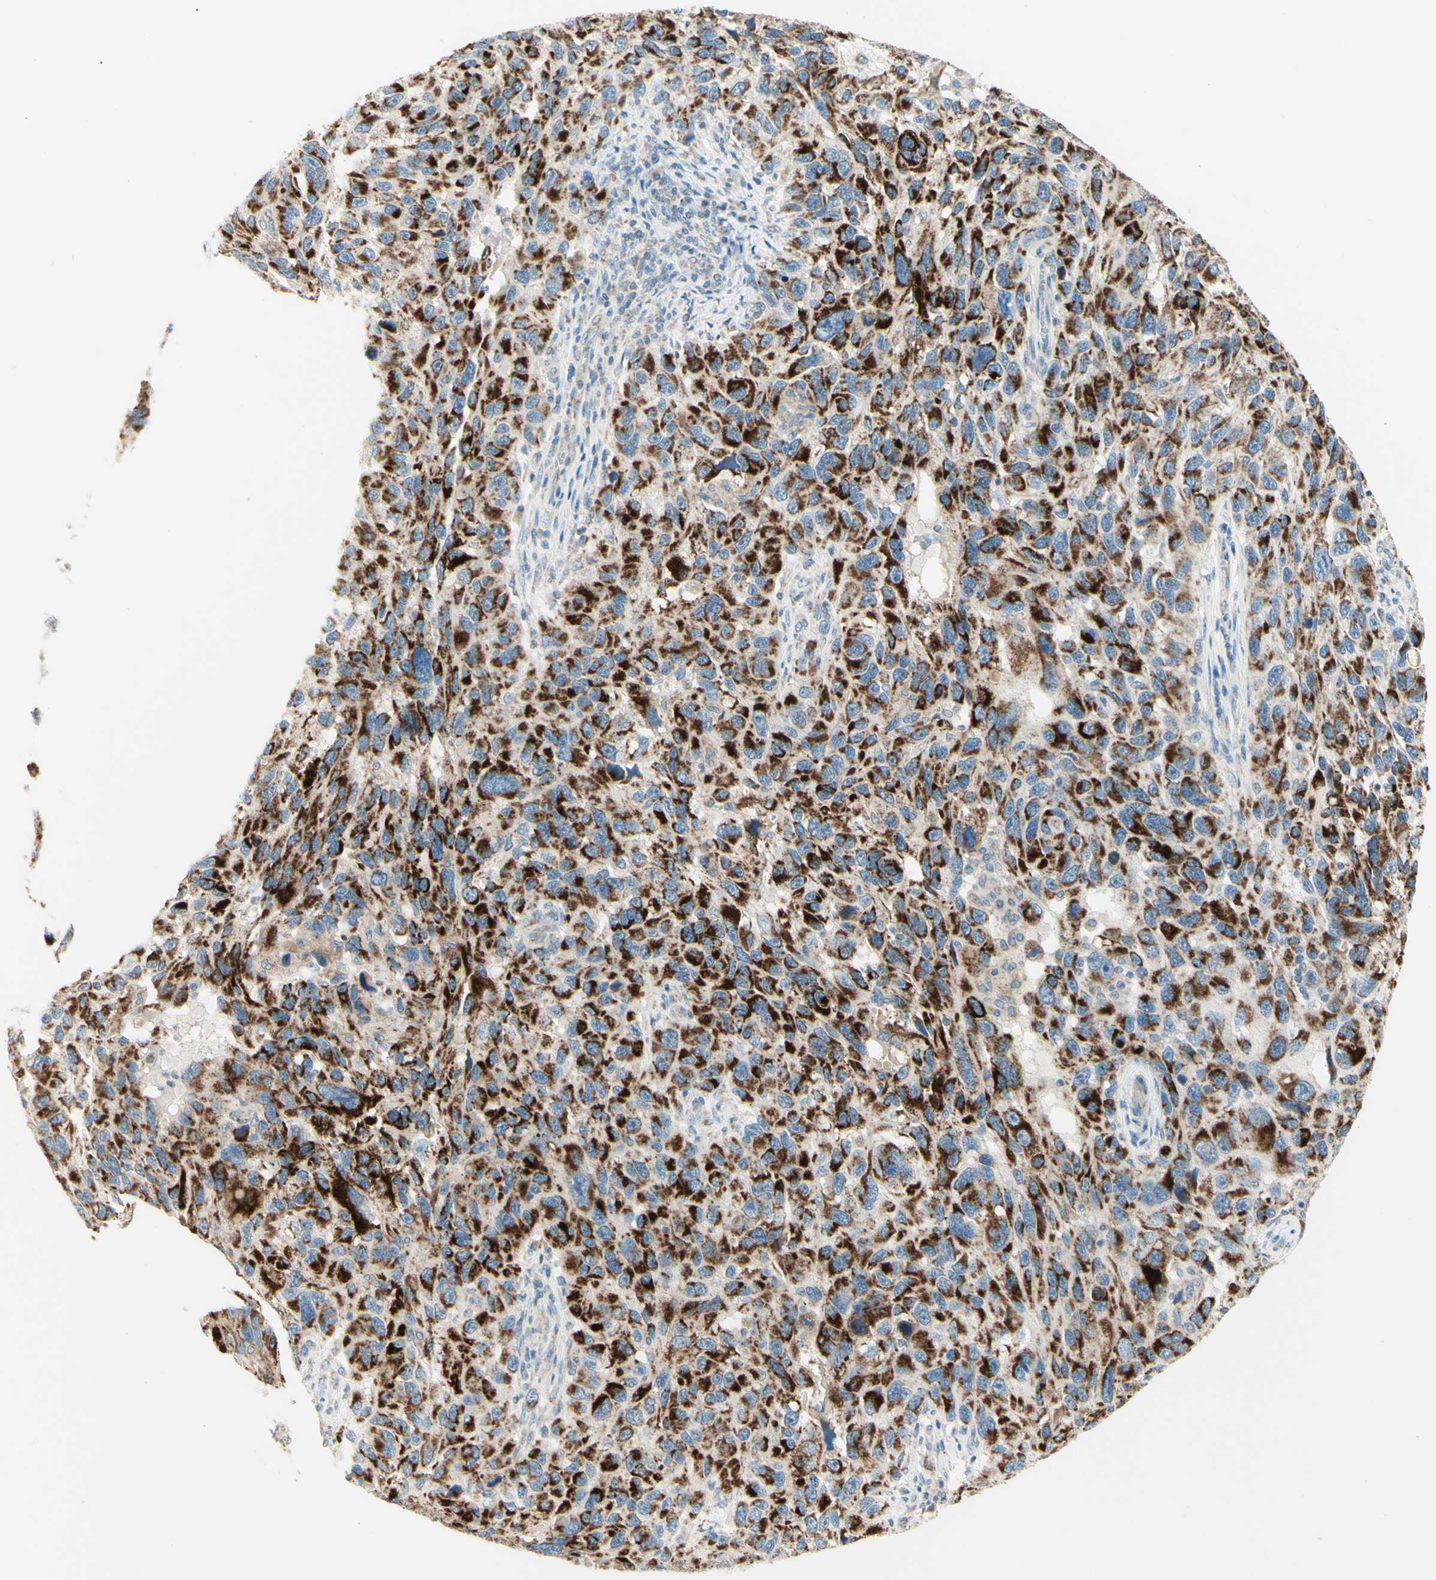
{"staining": {"intensity": "strong", "quantity": ">75%", "location": "cytoplasmic/membranous"}, "tissue": "melanoma", "cell_type": "Tumor cells", "image_type": "cancer", "snomed": [{"axis": "morphology", "description": "Malignant melanoma, NOS"}, {"axis": "topography", "description": "Skin"}], "caption": "A high amount of strong cytoplasmic/membranous positivity is present in approximately >75% of tumor cells in melanoma tissue. (IHC, brightfield microscopy, high magnification).", "gene": "ARMC10", "patient": {"sex": "male", "age": 53}}